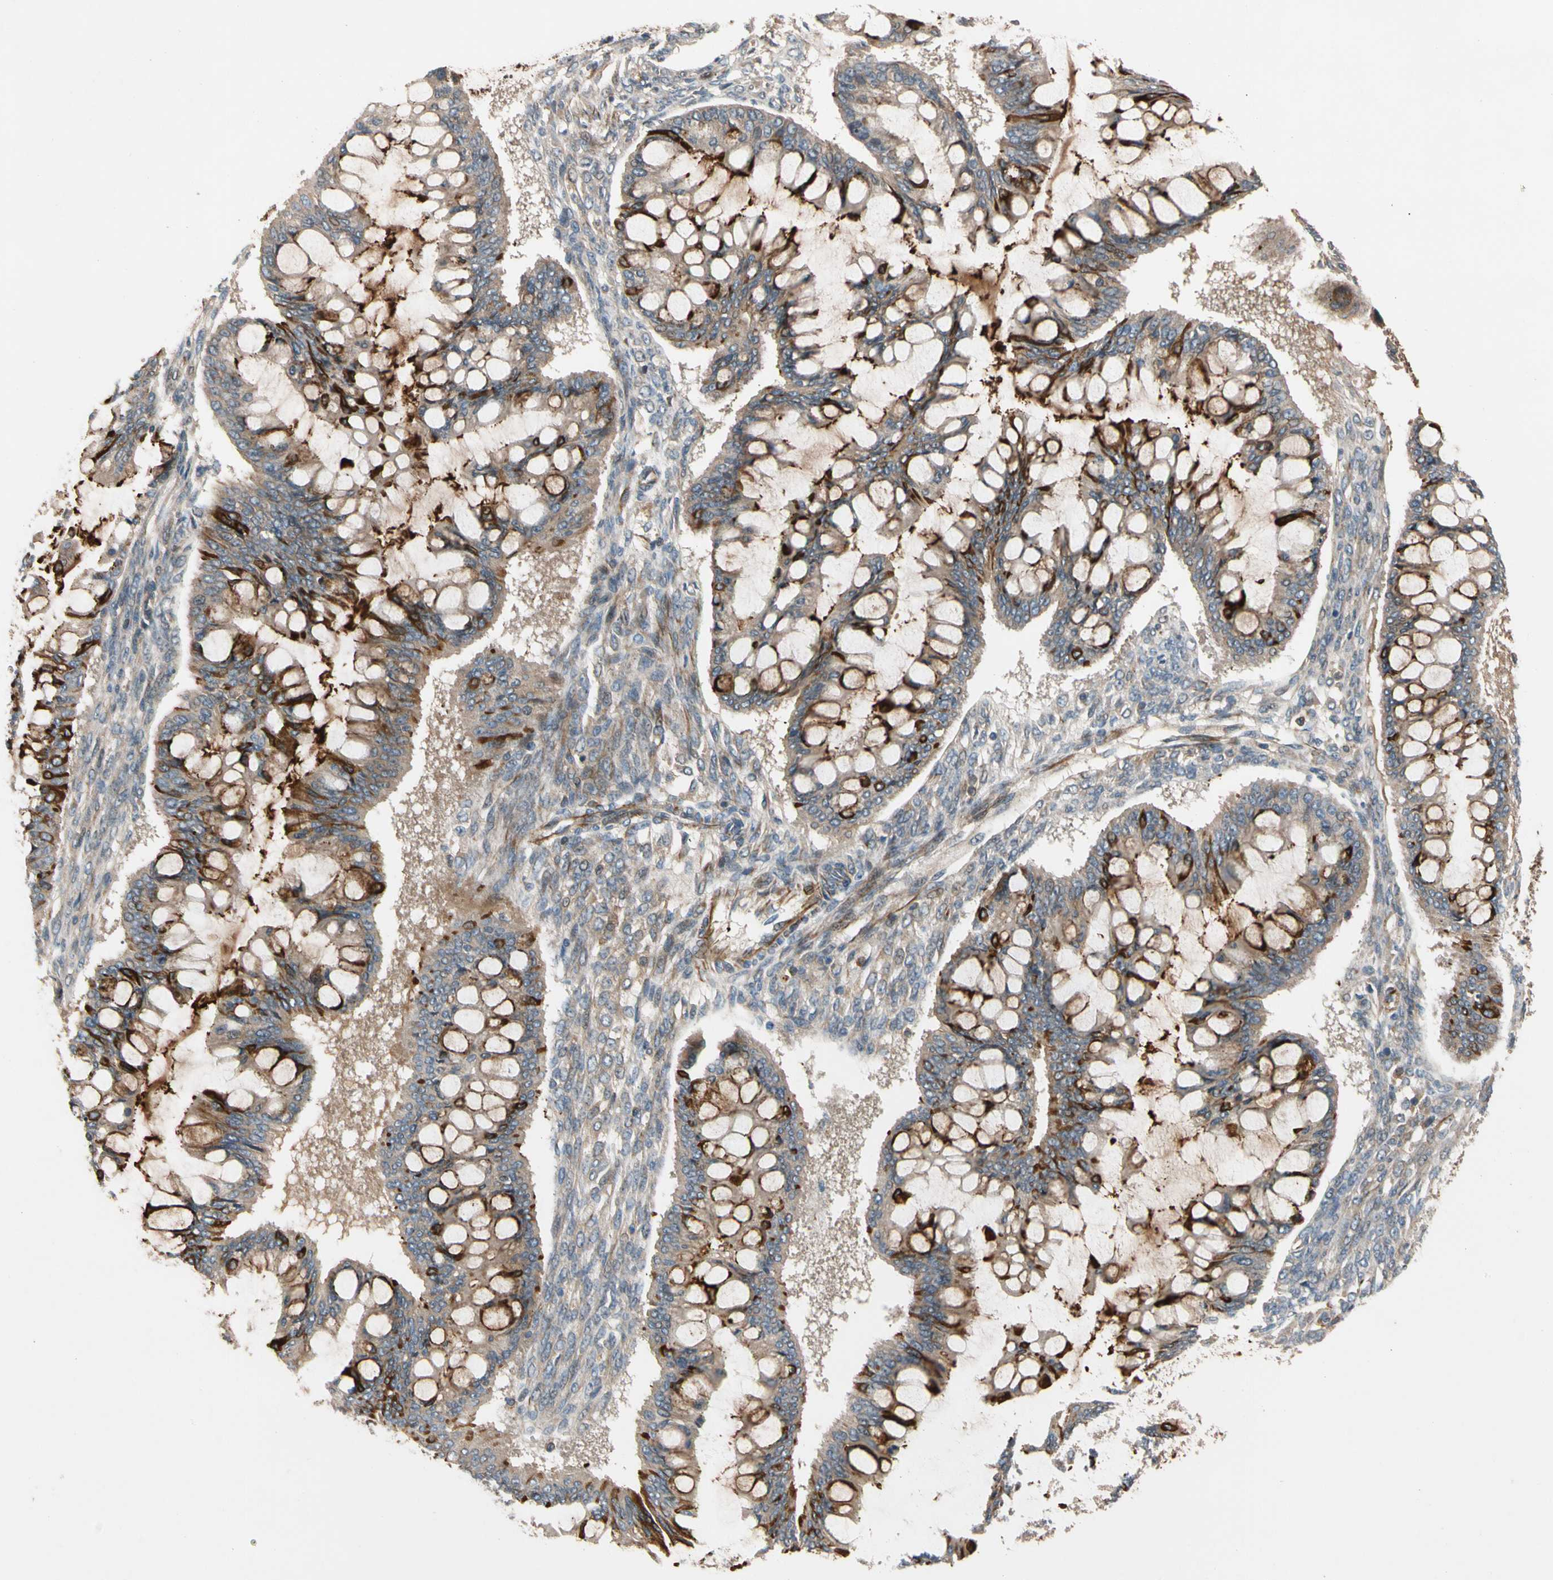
{"staining": {"intensity": "moderate", "quantity": ">75%", "location": "cytoplasmic/membranous"}, "tissue": "ovarian cancer", "cell_type": "Tumor cells", "image_type": "cancer", "snomed": [{"axis": "morphology", "description": "Cystadenocarcinoma, mucinous, NOS"}, {"axis": "topography", "description": "Ovary"}], "caption": "Human ovarian cancer stained with a protein marker shows moderate staining in tumor cells.", "gene": "FGD6", "patient": {"sex": "female", "age": 73}}